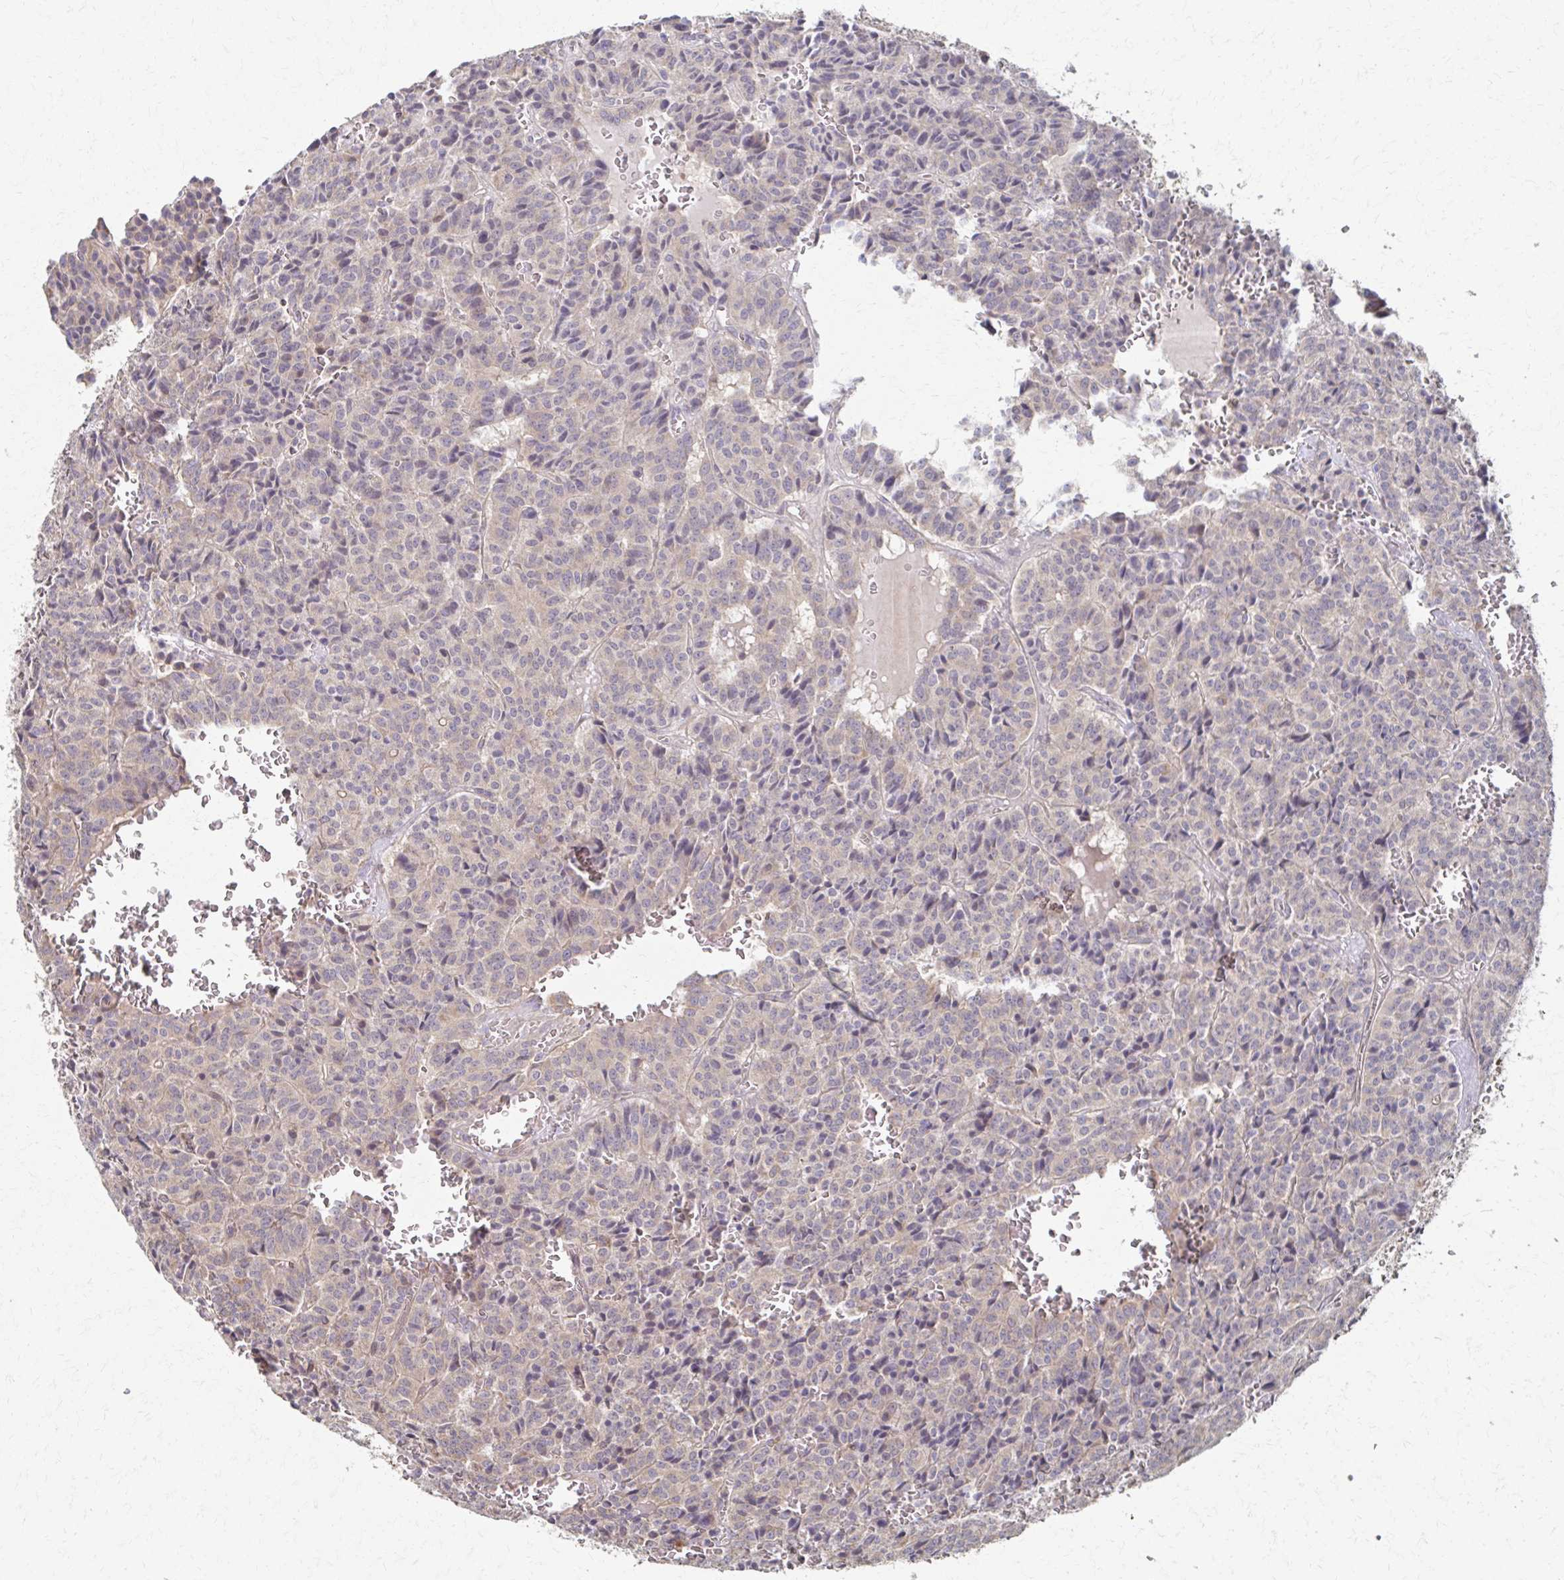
{"staining": {"intensity": "negative", "quantity": "none", "location": "none"}, "tissue": "carcinoid", "cell_type": "Tumor cells", "image_type": "cancer", "snomed": [{"axis": "morphology", "description": "Carcinoid, malignant, NOS"}, {"axis": "topography", "description": "Lung"}], "caption": "This is a image of immunohistochemistry (IHC) staining of carcinoid, which shows no staining in tumor cells.", "gene": "EOLA2", "patient": {"sex": "male", "age": 70}}